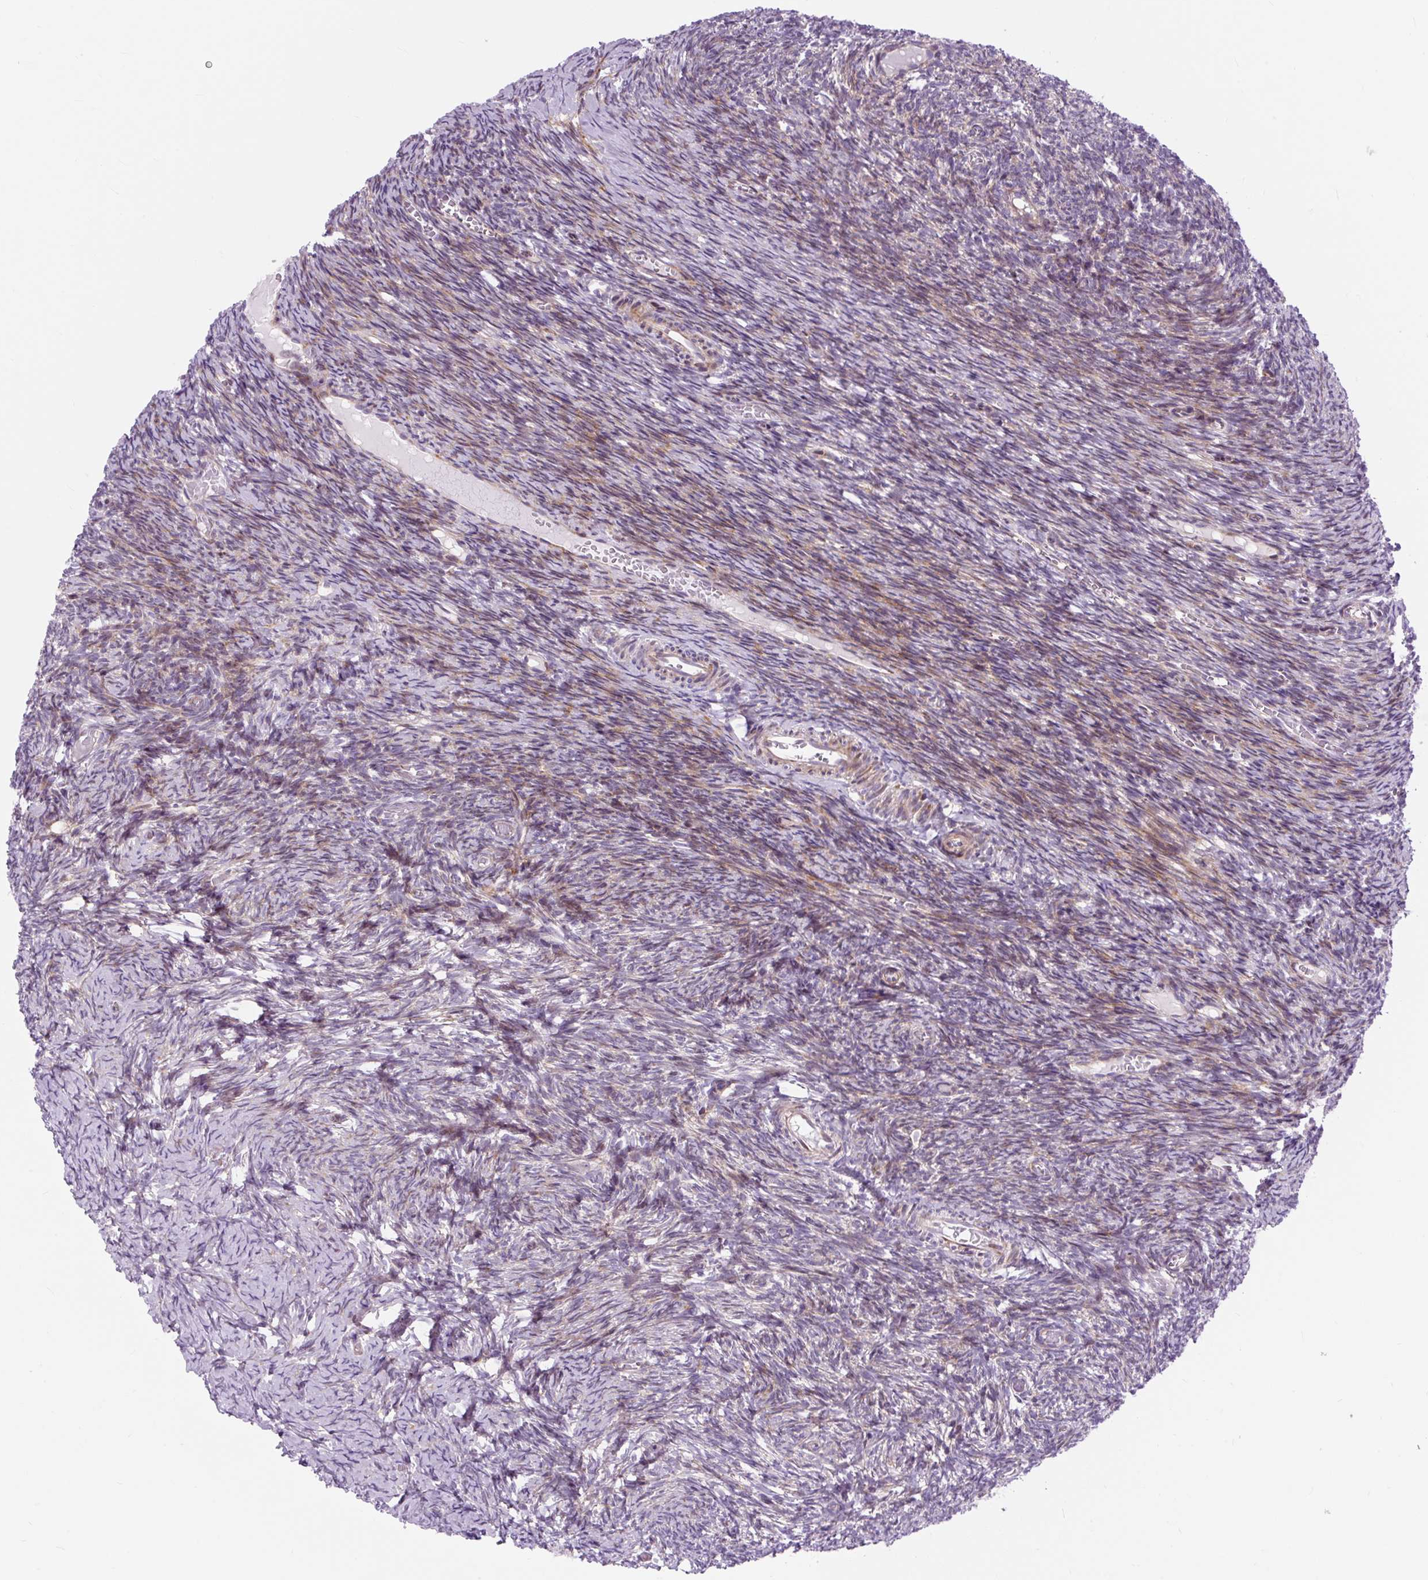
{"staining": {"intensity": "weak", "quantity": "25%-75%", "location": "cytoplasmic/membranous"}, "tissue": "ovary", "cell_type": "Follicle cells", "image_type": "normal", "snomed": [{"axis": "morphology", "description": "Normal tissue, NOS"}, {"axis": "topography", "description": "Ovary"}], "caption": "Immunohistochemistry (IHC) image of benign ovary stained for a protein (brown), which reveals low levels of weak cytoplasmic/membranous positivity in about 25%-75% of follicle cells.", "gene": "CISD3", "patient": {"sex": "female", "age": 39}}